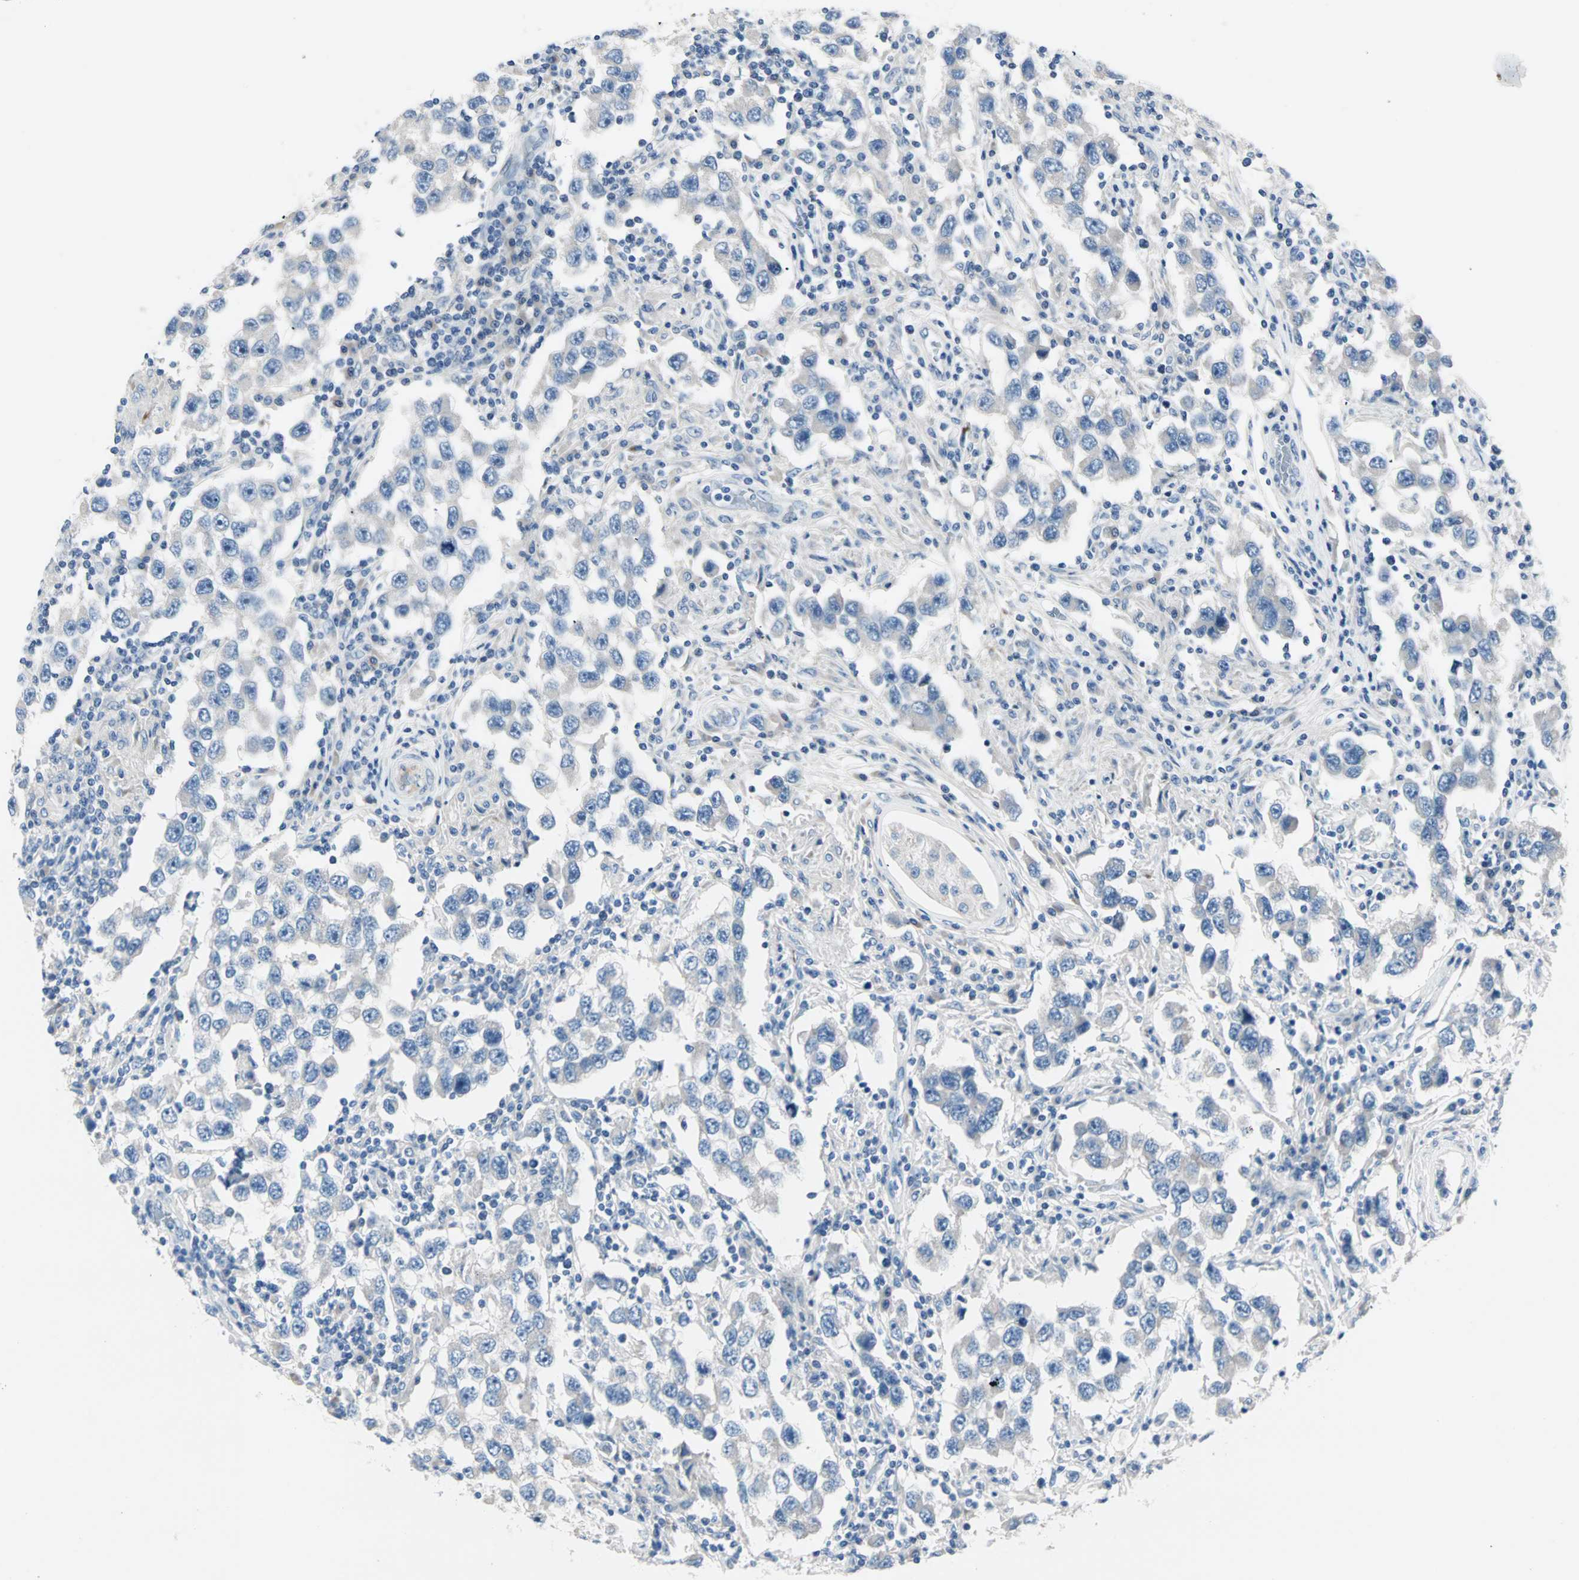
{"staining": {"intensity": "negative", "quantity": "none", "location": "none"}, "tissue": "testis cancer", "cell_type": "Tumor cells", "image_type": "cancer", "snomed": [{"axis": "morphology", "description": "Carcinoma, Embryonal, NOS"}, {"axis": "topography", "description": "Testis"}], "caption": "An image of human testis cancer (embryonal carcinoma) is negative for staining in tumor cells. (DAB (3,3'-diaminobenzidine) IHC with hematoxylin counter stain).", "gene": "NEFH", "patient": {"sex": "male", "age": 21}}